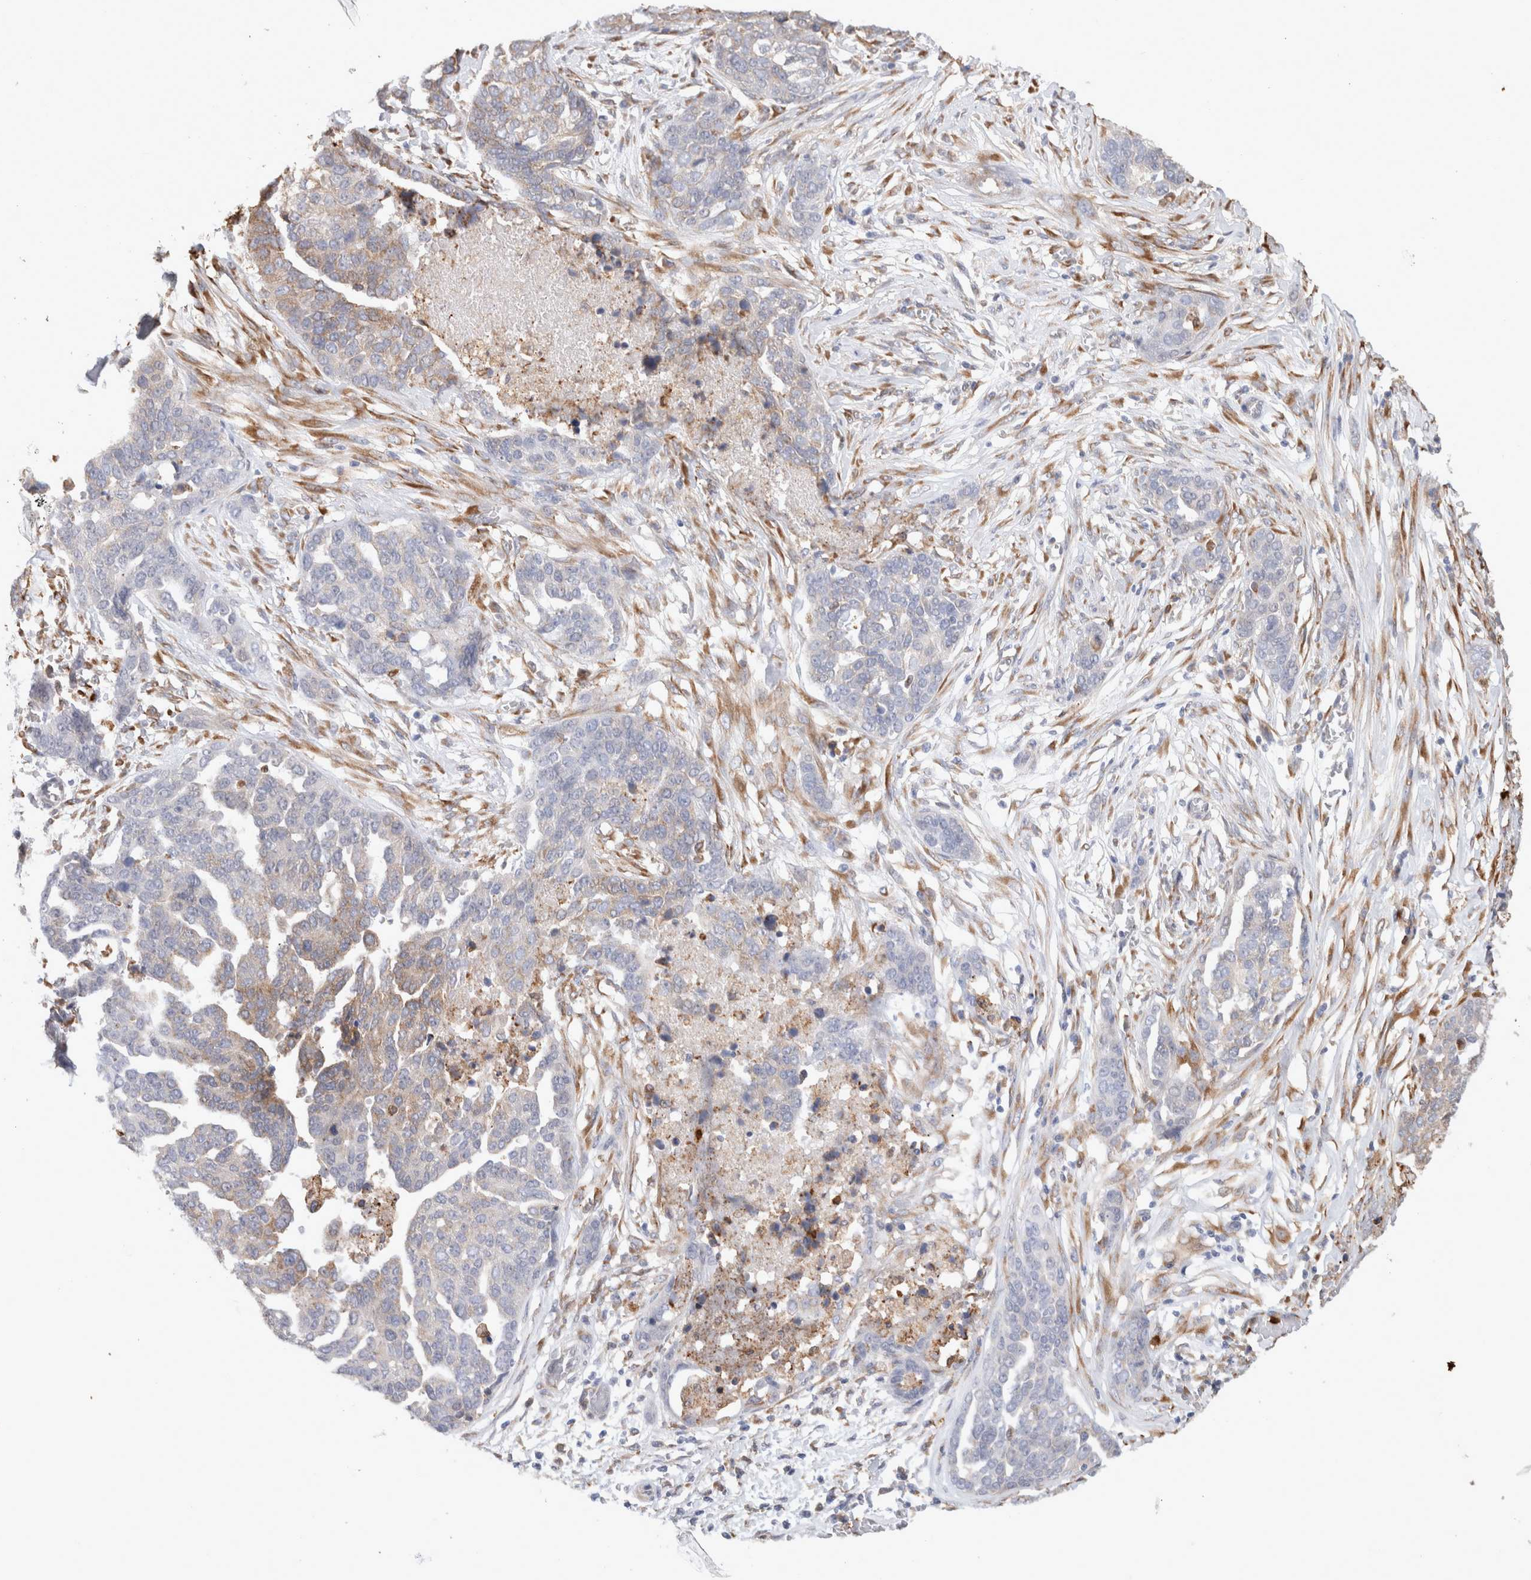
{"staining": {"intensity": "weak", "quantity": "25%-75%", "location": "cytoplasmic/membranous"}, "tissue": "ovarian cancer", "cell_type": "Tumor cells", "image_type": "cancer", "snomed": [{"axis": "morphology", "description": "Cystadenocarcinoma, serous, NOS"}, {"axis": "topography", "description": "Ovary"}], "caption": "The immunohistochemical stain shows weak cytoplasmic/membranous expression in tumor cells of serous cystadenocarcinoma (ovarian) tissue.", "gene": "P4HA1", "patient": {"sex": "female", "age": 44}}